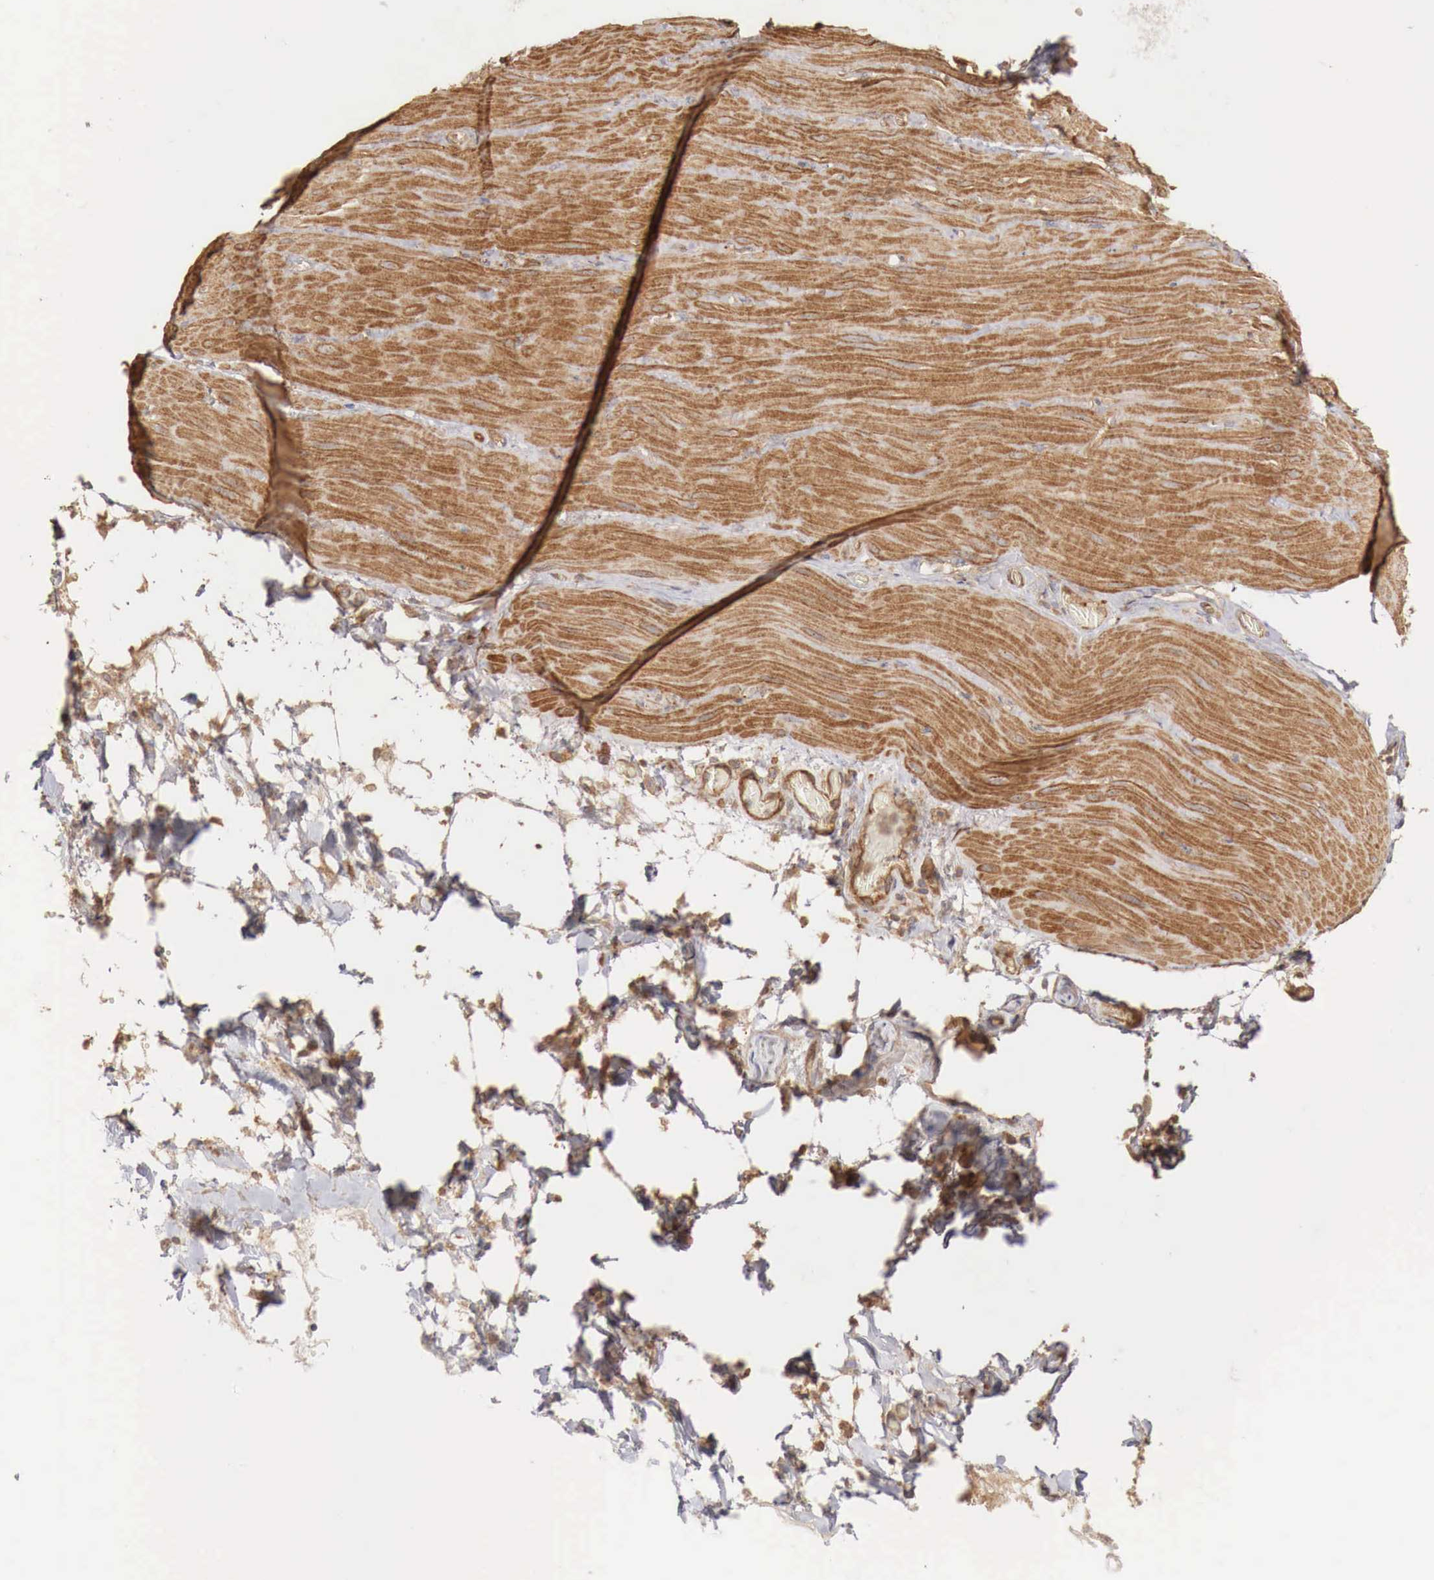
{"staining": {"intensity": "strong", "quantity": ">75%", "location": "cytoplasmic/membranous"}, "tissue": "smooth muscle", "cell_type": "Smooth muscle cells", "image_type": "normal", "snomed": [{"axis": "morphology", "description": "Normal tissue, NOS"}, {"axis": "topography", "description": "Duodenum"}], "caption": "Immunohistochemistry of benign smooth muscle reveals high levels of strong cytoplasmic/membranous staining in about >75% of smooth muscle cells.", "gene": "ARMCX4", "patient": {"sex": "male", "age": 63}}